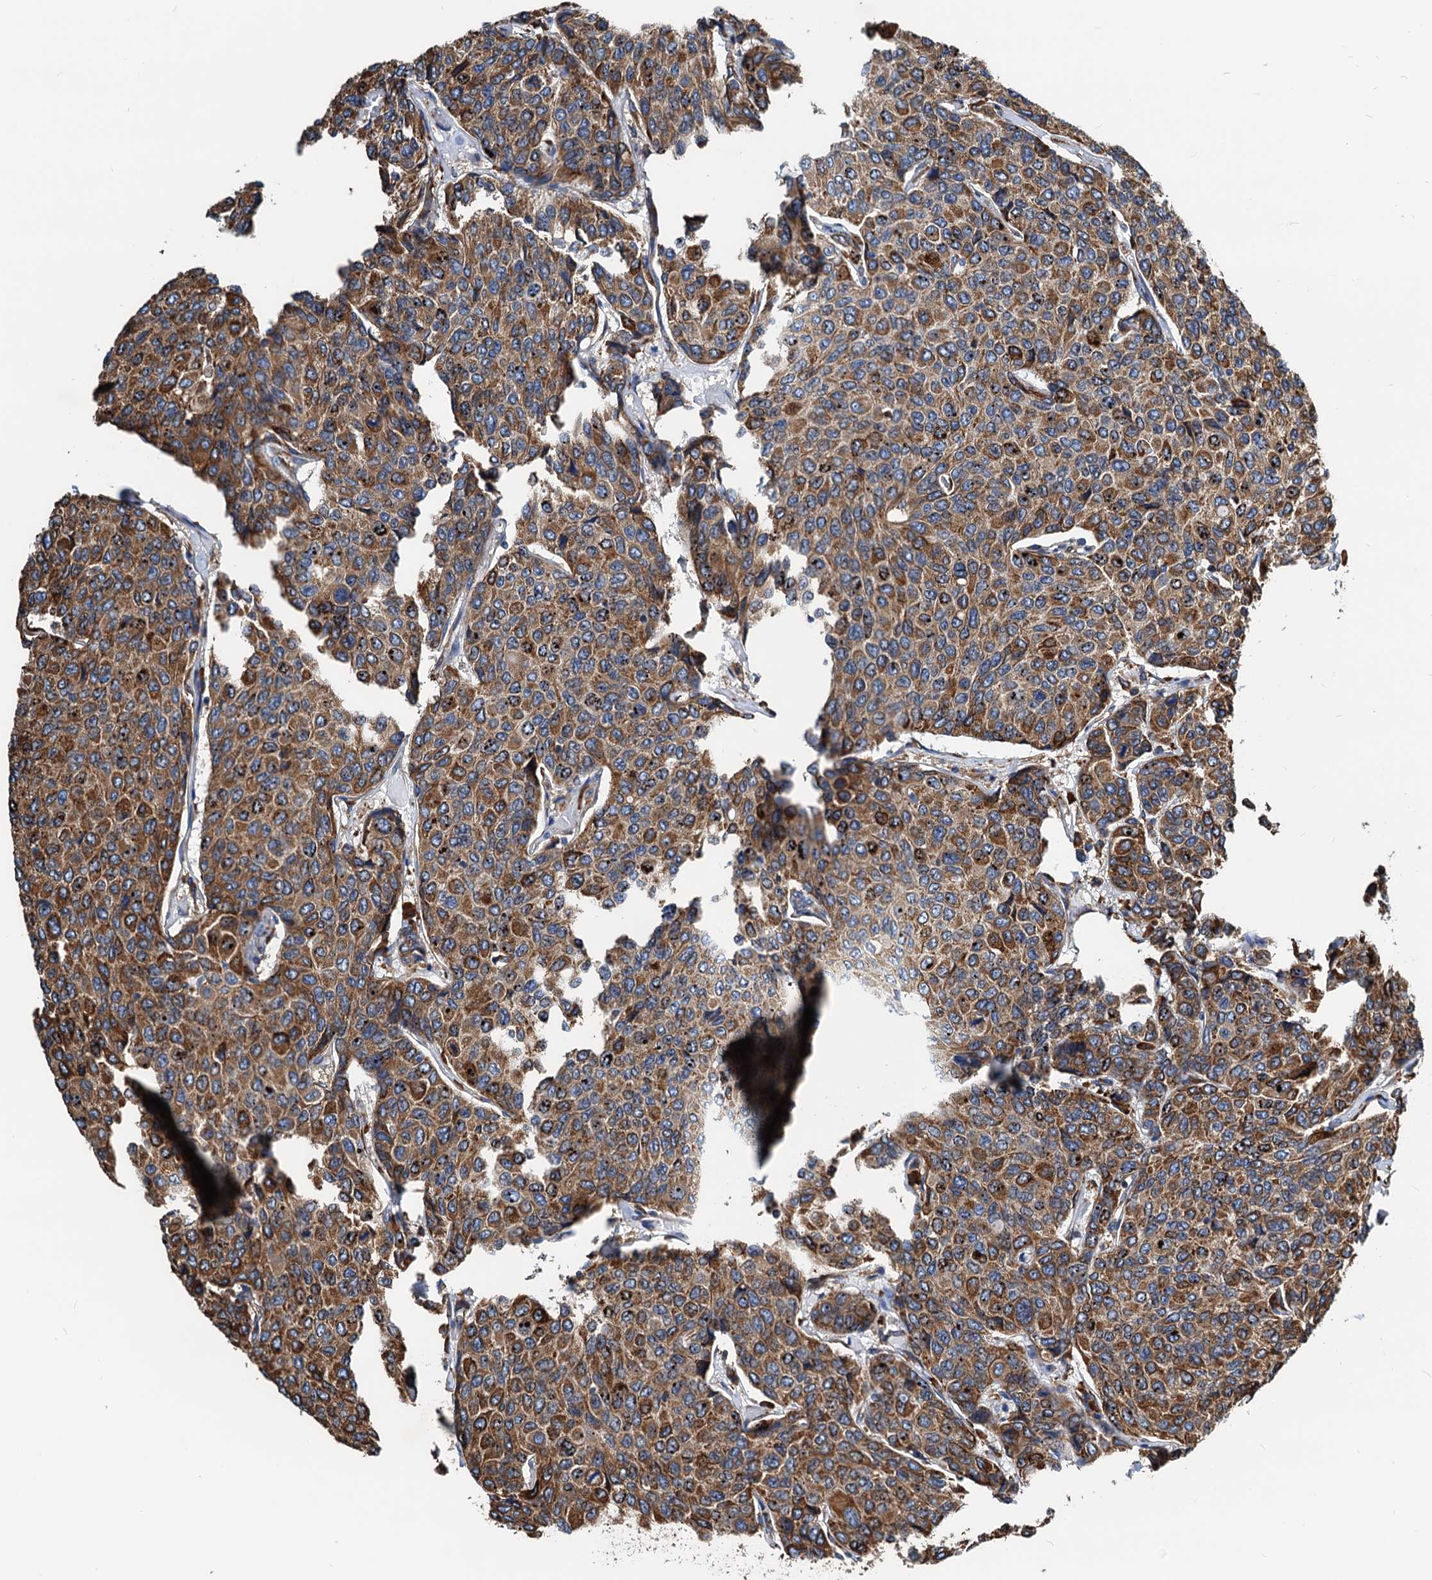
{"staining": {"intensity": "moderate", "quantity": ">75%", "location": "cytoplasmic/membranous,nuclear"}, "tissue": "breast cancer", "cell_type": "Tumor cells", "image_type": "cancer", "snomed": [{"axis": "morphology", "description": "Duct carcinoma"}, {"axis": "topography", "description": "Breast"}], "caption": "Approximately >75% of tumor cells in breast cancer (infiltrating ductal carcinoma) exhibit moderate cytoplasmic/membranous and nuclear protein staining as visualized by brown immunohistochemical staining.", "gene": "HSPA5", "patient": {"sex": "female", "age": 55}}